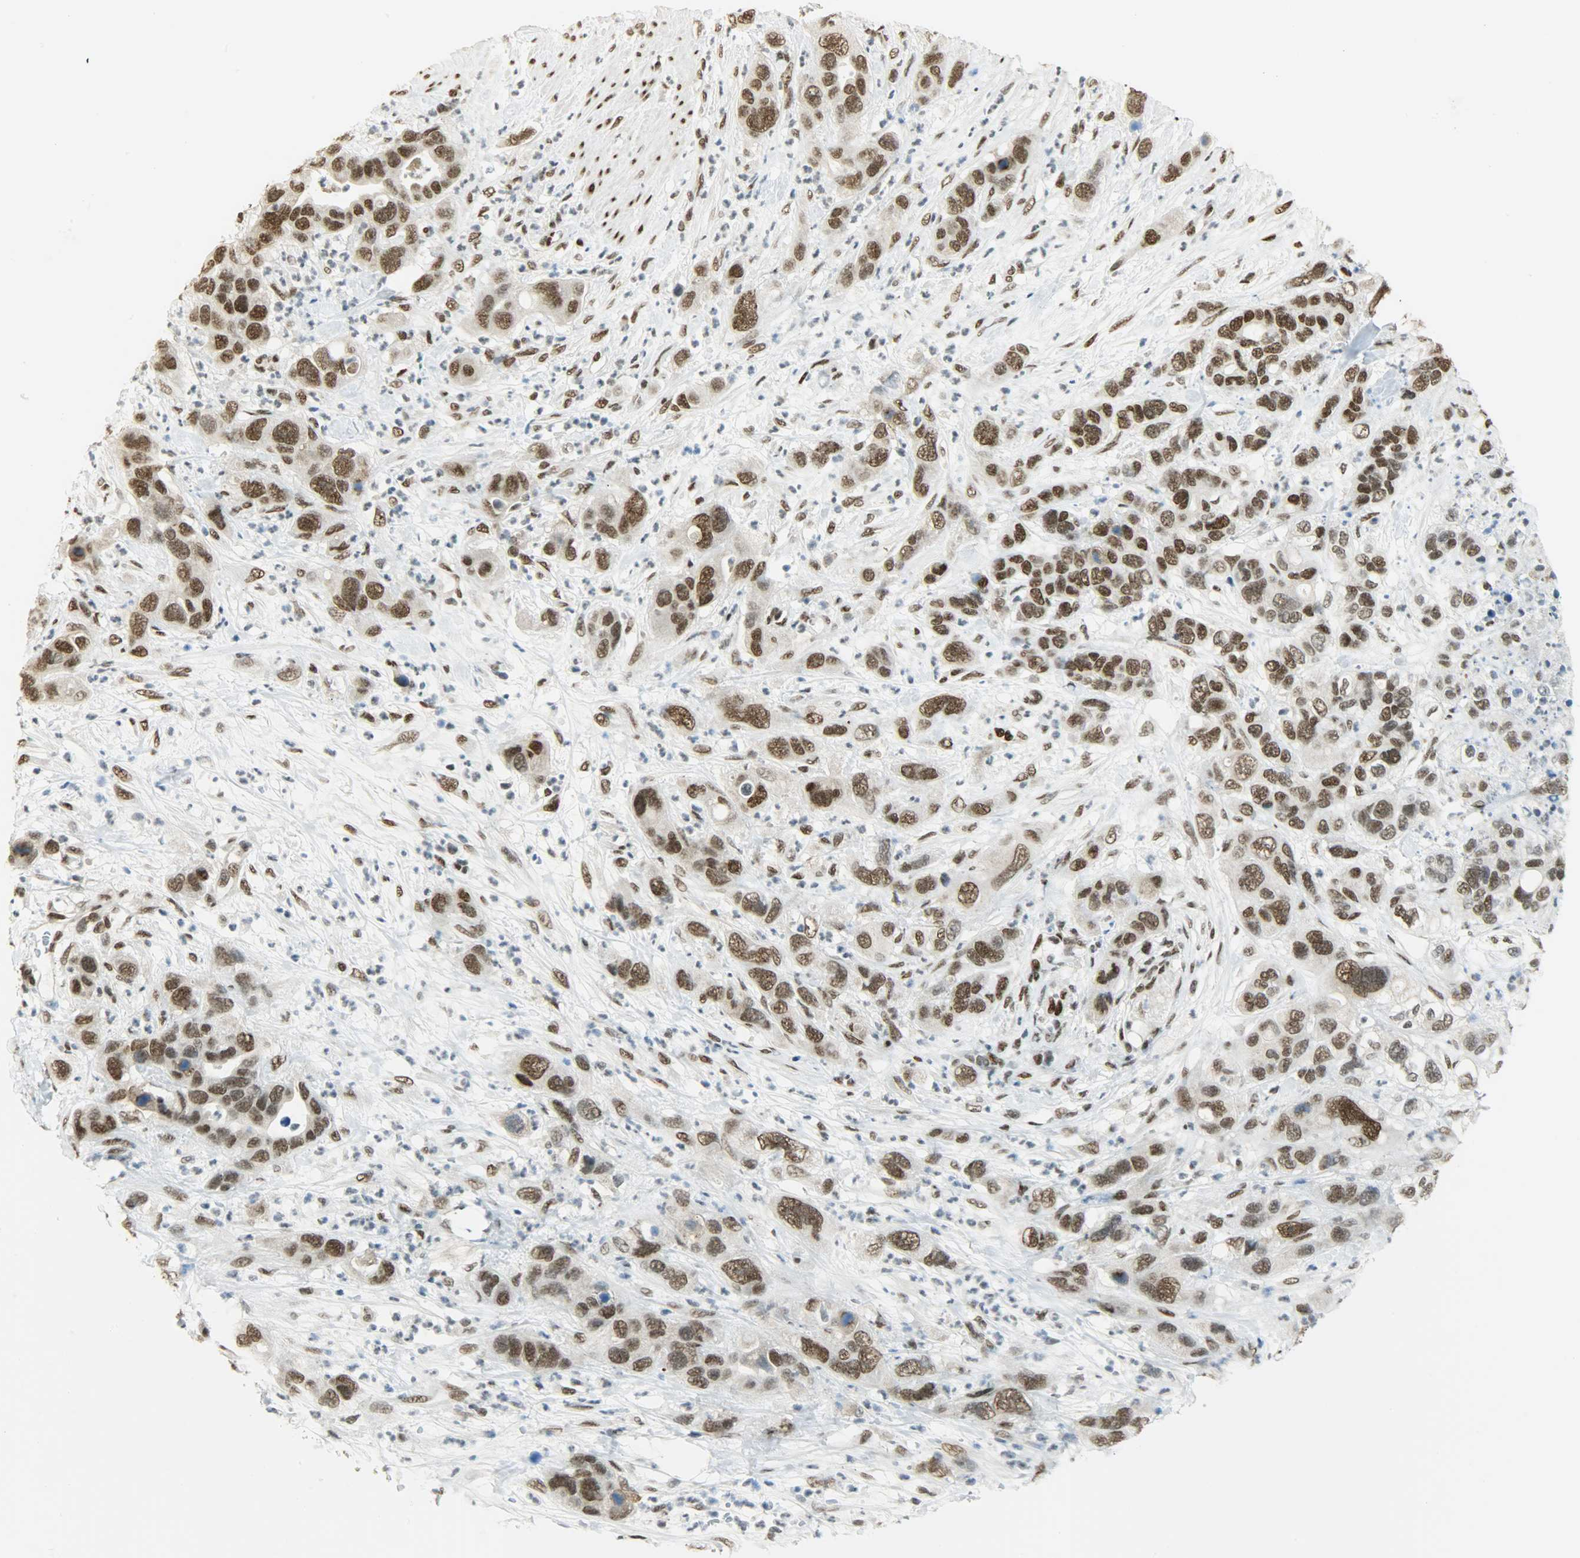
{"staining": {"intensity": "strong", "quantity": ">75%", "location": "nuclear"}, "tissue": "pancreatic cancer", "cell_type": "Tumor cells", "image_type": "cancer", "snomed": [{"axis": "morphology", "description": "Adenocarcinoma, NOS"}, {"axis": "topography", "description": "Pancreas"}], "caption": "DAB immunohistochemical staining of pancreatic cancer (adenocarcinoma) reveals strong nuclear protein staining in about >75% of tumor cells.", "gene": "MYEF2", "patient": {"sex": "female", "age": 71}}